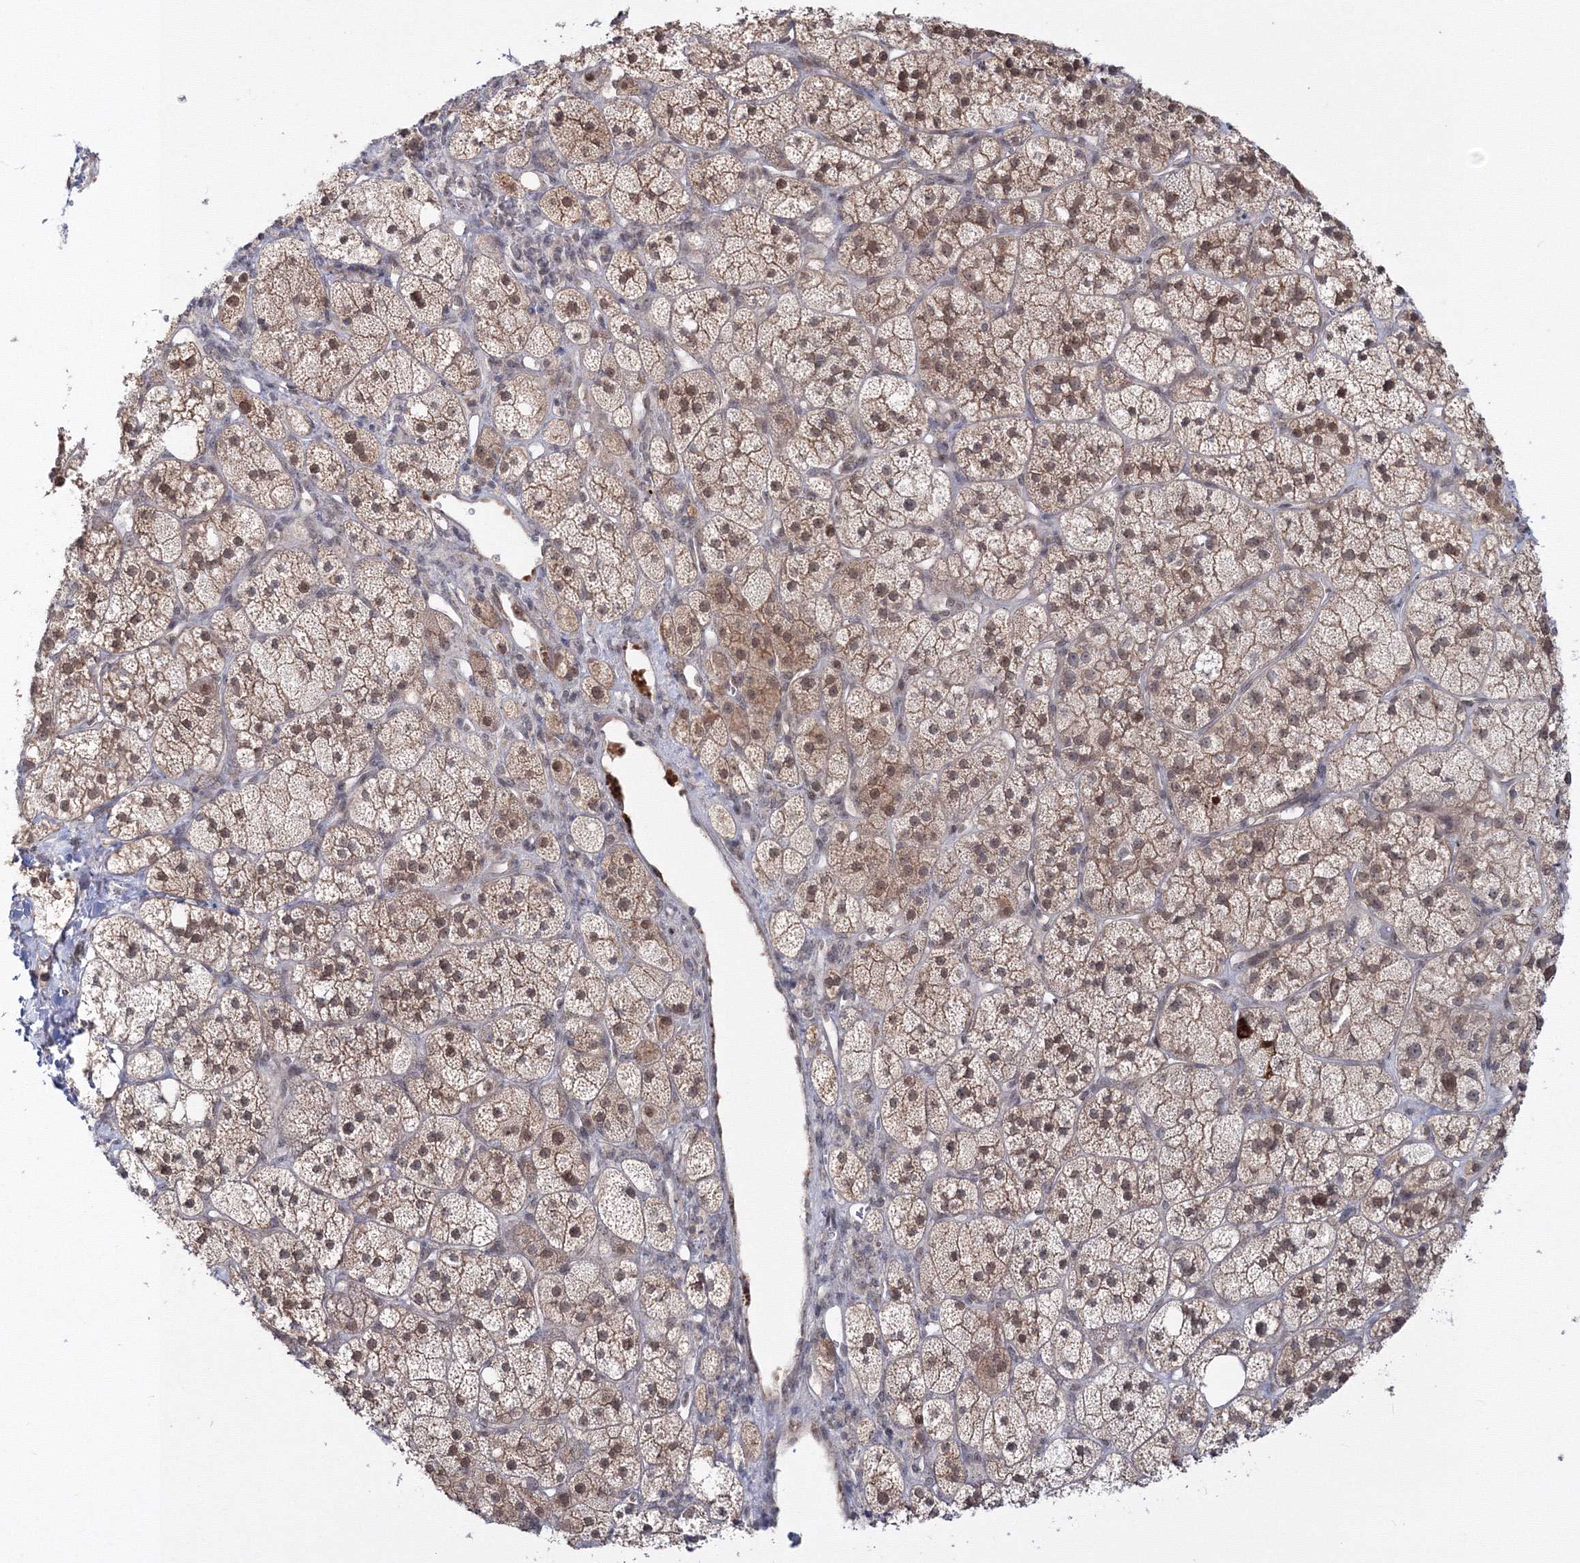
{"staining": {"intensity": "moderate", "quantity": ">75%", "location": "cytoplasmic/membranous,nuclear"}, "tissue": "adrenal gland", "cell_type": "Glandular cells", "image_type": "normal", "snomed": [{"axis": "morphology", "description": "Normal tissue, NOS"}, {"axis": "topography", "description": "Adrenal gland"}], "caption": "The image exhibits a brown stain indicating the presence of a protein in the cytoplasmic/membranous,nuclear of glandular cells in adrenal gland.", "gene": "ZFAND6", "patient": {"sex": "male", "age": 61}}